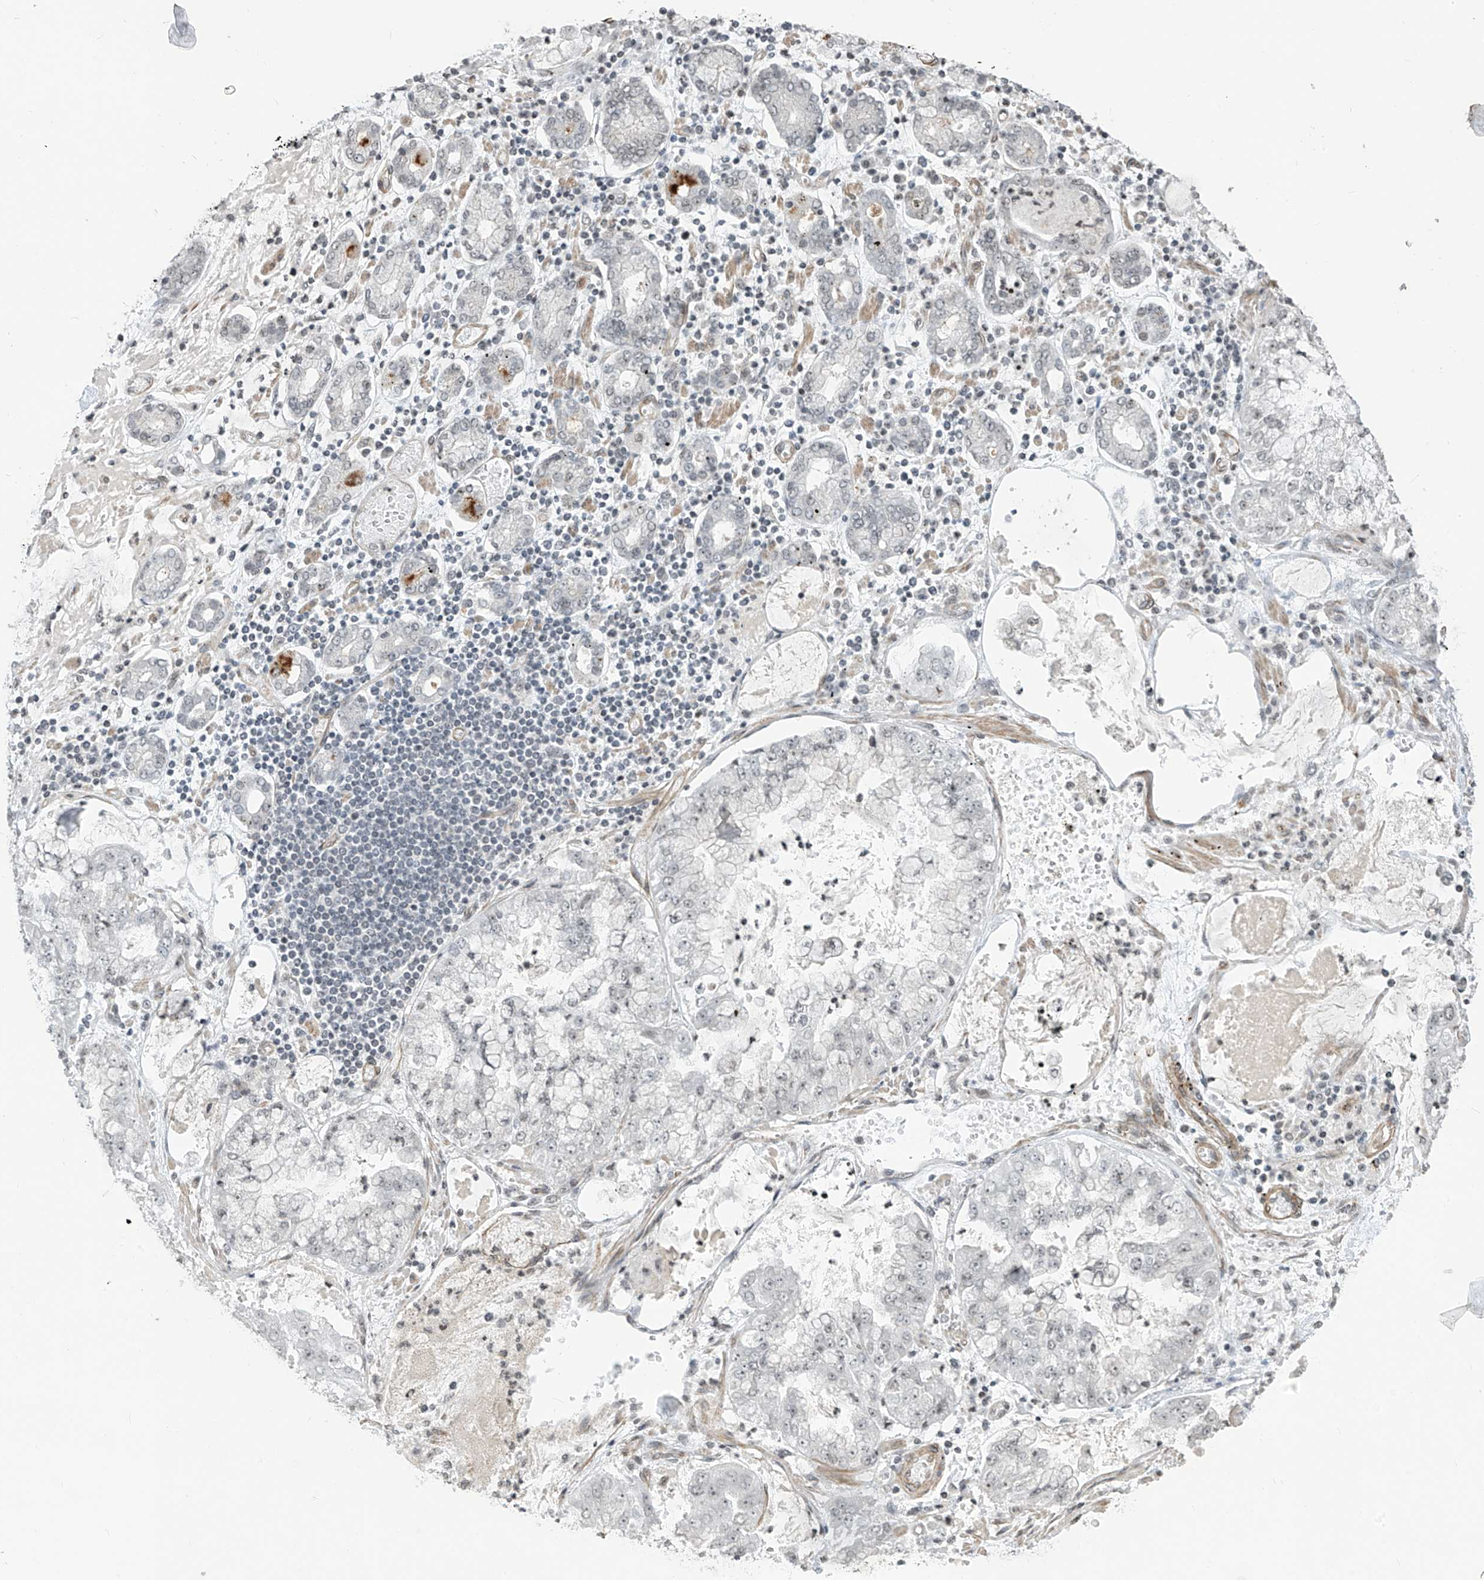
{"staining": {"intensity": "negative", "quantity": "none", "location": "none"}, "tissue": "stomach cancer", "cell_type": "Tumor cells", "image_type": "cancer", "snomed": [{"axis": "morphology", "description": "Adenocarcinoma, NOS"}, {"axis": "topography", "description": "Stomach"}], "caption": "Human adenocarcinoma (stomach) stained for a protein using immunohistochemistry displays no expression in tumor cells.", "gene": "METAP1D", "patient": {"sex": "male", "age": 76}}